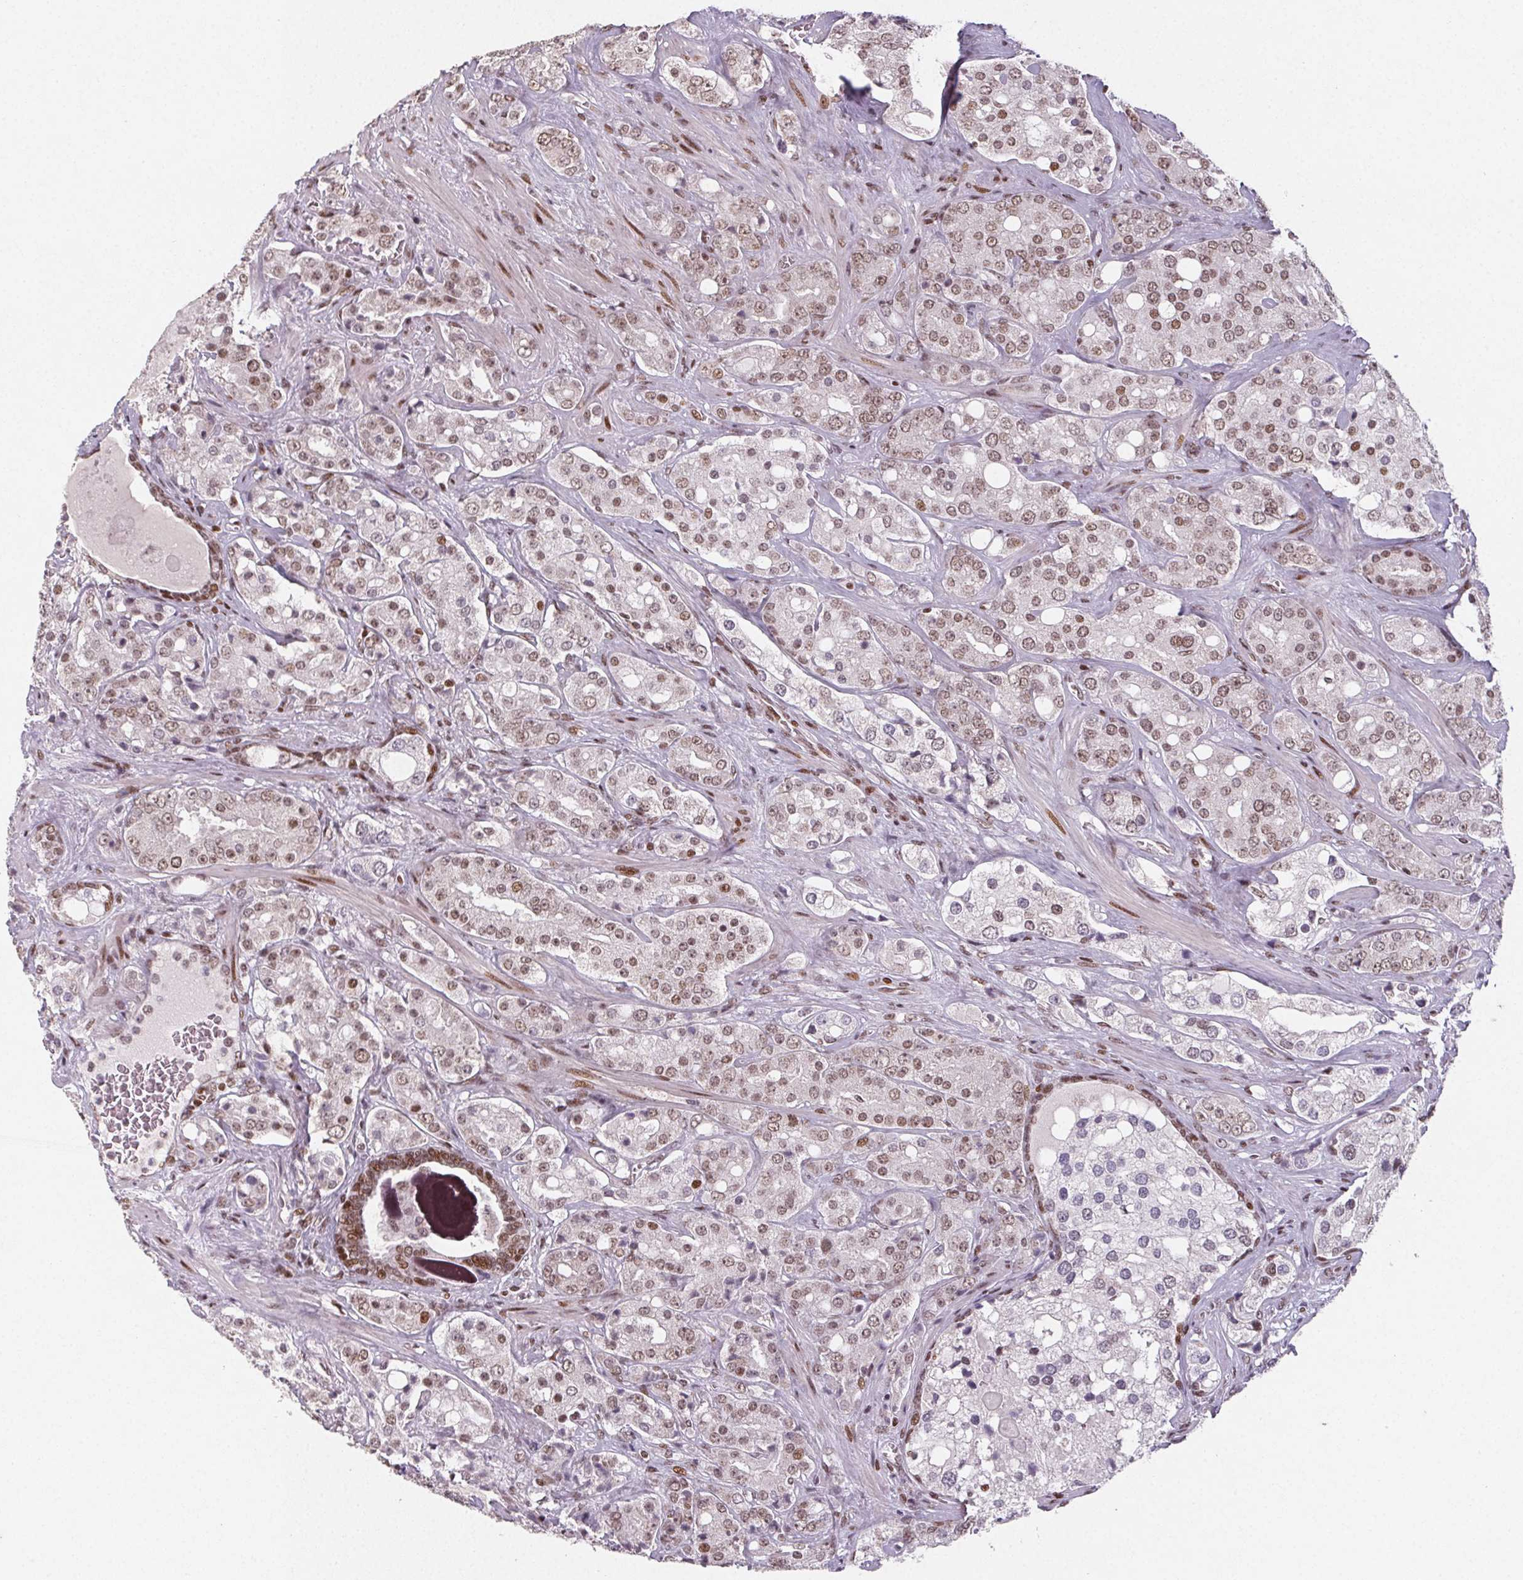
{"staining": {"intensity": "moderate", "quantity": "25%-75%", "location": "nuclear"}, "tissue": "prostate cancer", "cell_type": "Tumor cells", "image_type": "cancer", "snomed": [{"axis": "morphology", "description": "Adenocarcinoma, High grade"}, {"axis": "topography", "description": "Prostate"}], "caption": "Moderate nuclear expression for a protein is present in approximately 25%-75% of tumor cells of prostate high-grade adenocarcinoma using immunohistochemistry.", "gene": "KMT2A", "patient": {"sex": "male", "age": 67}}